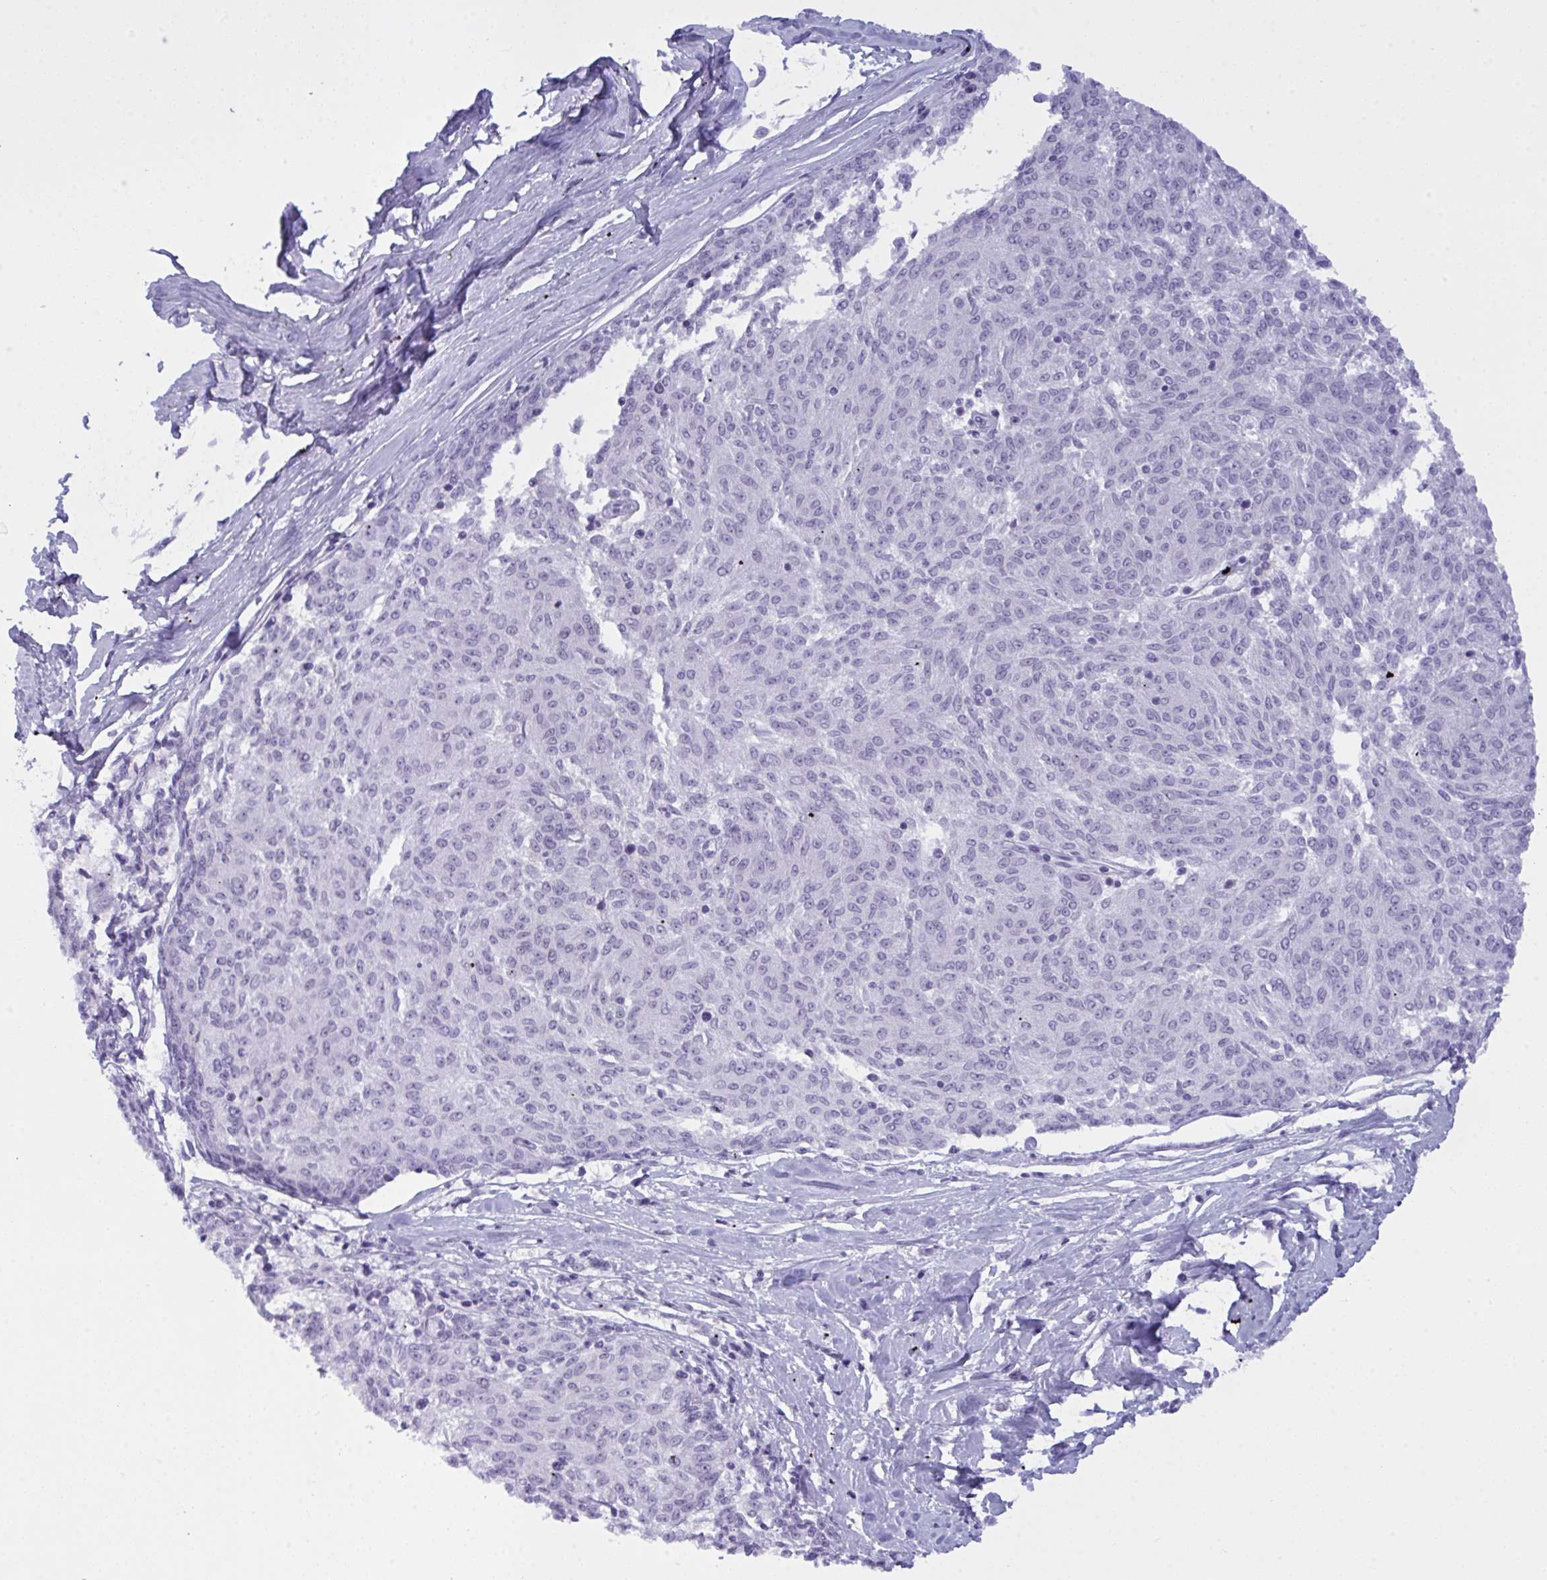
{"staining": {"intensity": "negative", "quantity": "none", "location": "none"}, "tissue": "melanoma", "cell_type": "Tumor cells", "image_type": "cancer", "snomed": [{"axis": "morphology", "description": "Malignant melanoma, NOS"}, {"axis": "topography", "description": "Skin"}], "caption": "Melanoma stained for a protein using immunohistochemistry (IHC) exhibits no positivity tumor cells.", "gene": "ELN", "patient": {"sex": "female", "age": 72}}